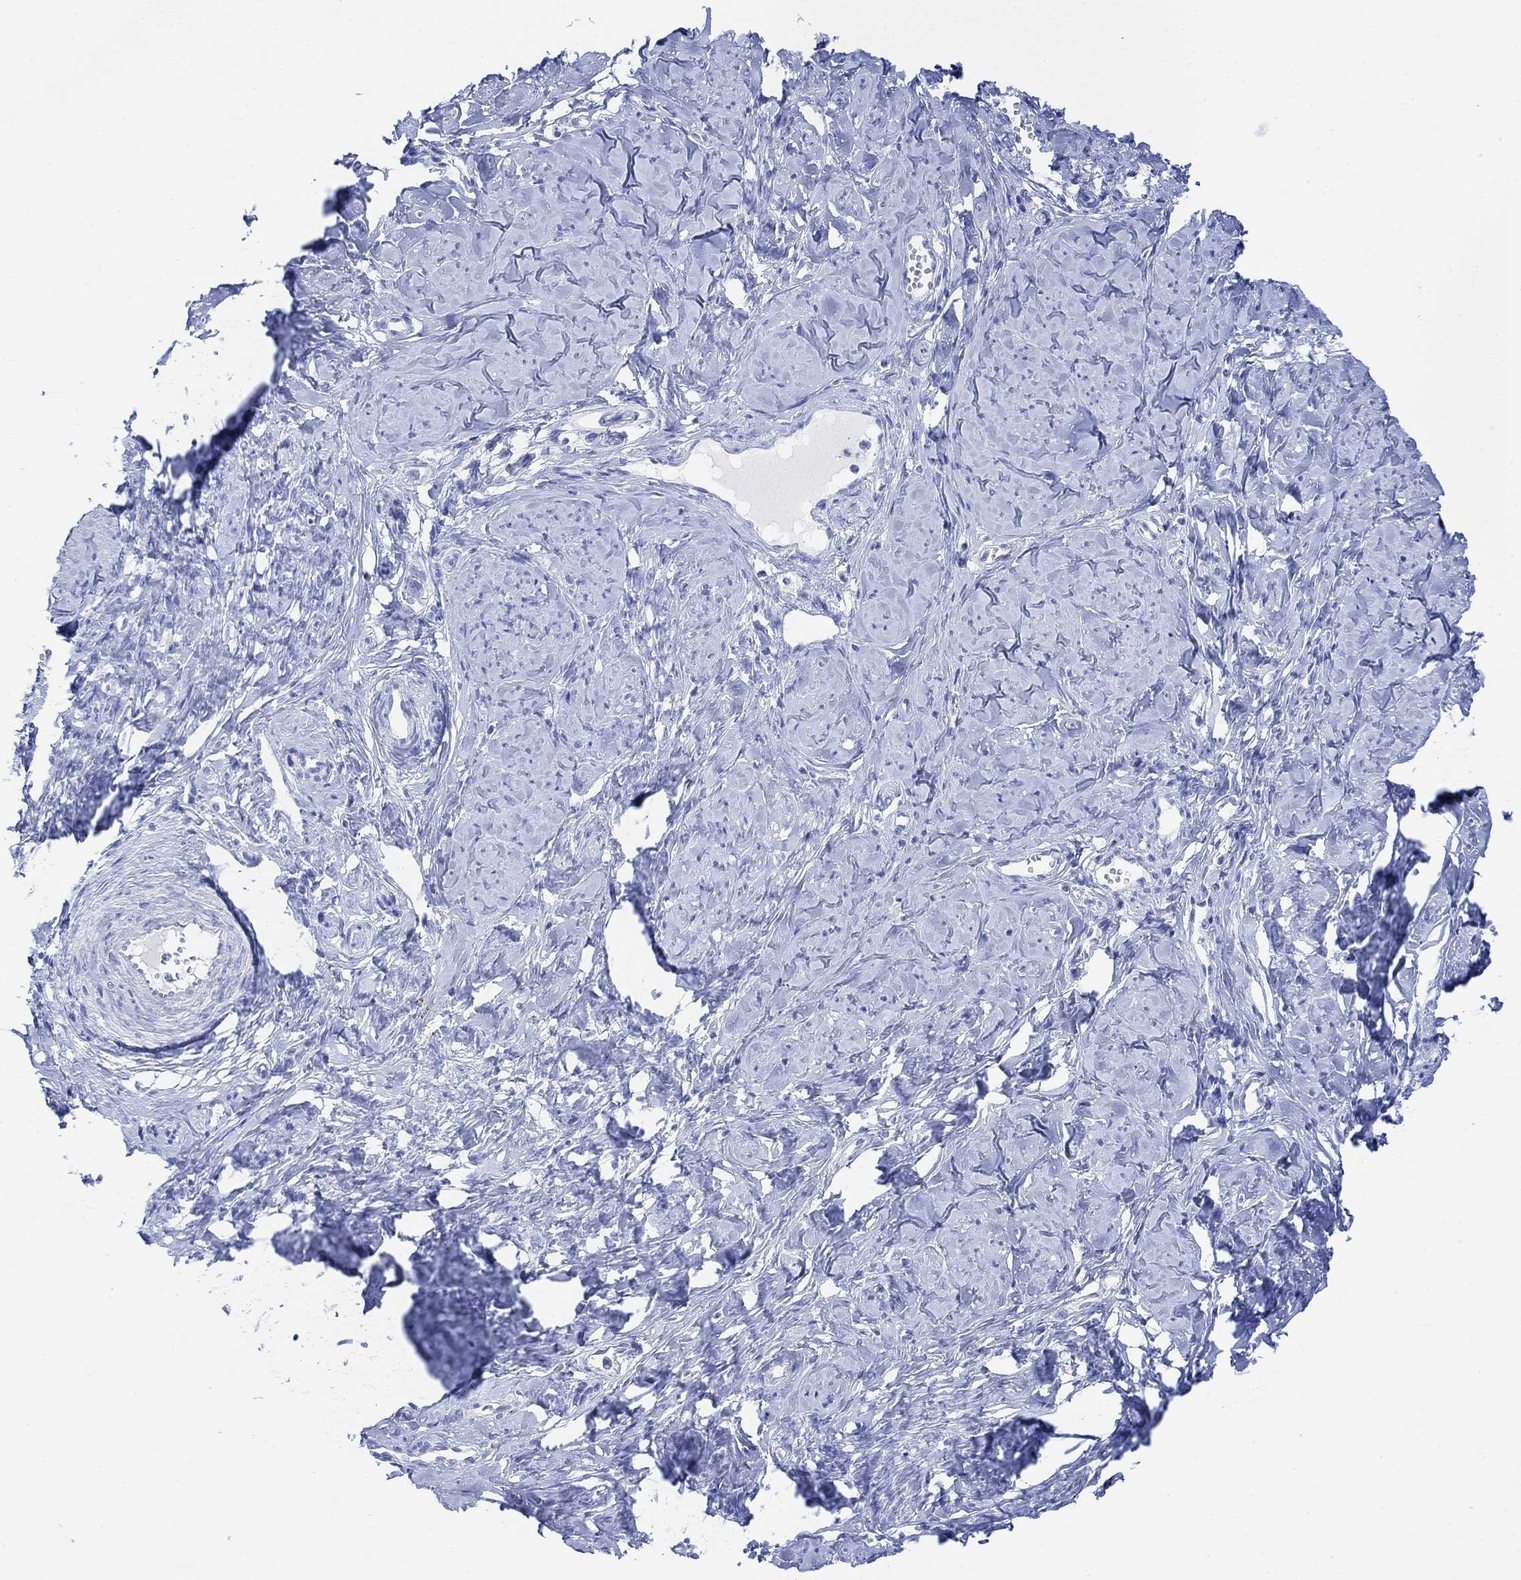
{"staining": {"intensity": "negative", "quantity": "none", "location": "none"}, "tissue": "smooth muscle", "cell_type": "Smooth muscle cells", "image_type": "normal", "snomed": [{"axis": "morphology", "description": "Normal tissue, NOS"}, {"axis": "topography", "description": "Smooth muscle"}], "caption": "Protein analysis of benign smooth muscle displays no significant expression in smooth muscle cells.", "gene": "GNG13", "patient": {"sex": "female", "age": 48}}